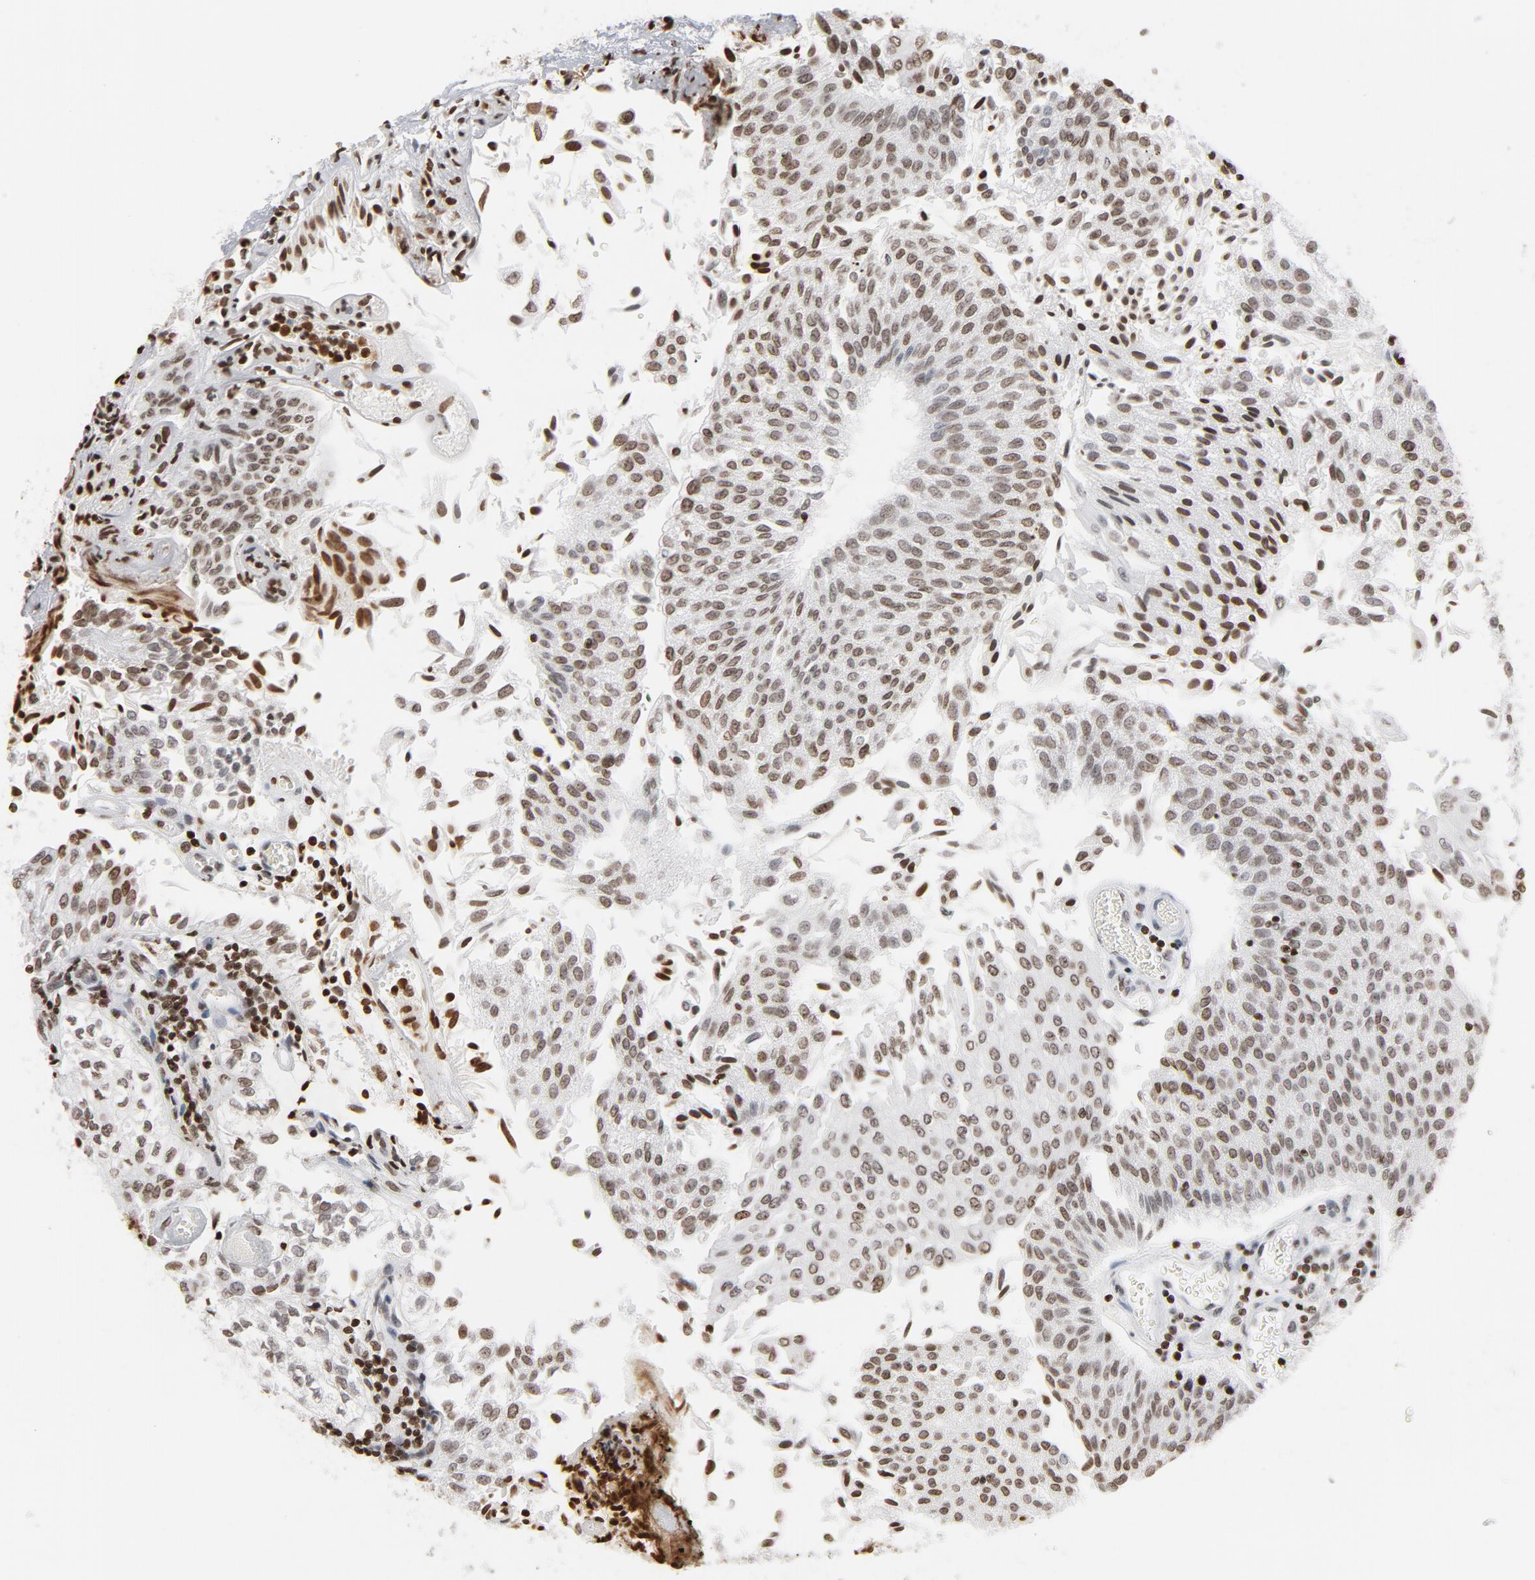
{"staining": {"intensity": "weak", "quantity": ">75%", "location": "nuclear"}, "tissue": "urothelial cancer", "cell_type": "Tumor cells", "image_type": "cancer", "snomed": [{"axis": "morphology", "description": "Urothelial carcinoma, Low grade"}, {"axis": "topography", "description": "Urinary bladder"}], "caption": "Protein staining of low-grade urothelial carcinoma tissue displays weak nuclear expression in approximately >75% of tumor cells.", "gene": "H2AC12", "patient": {"sex": "male", "age": 86}}